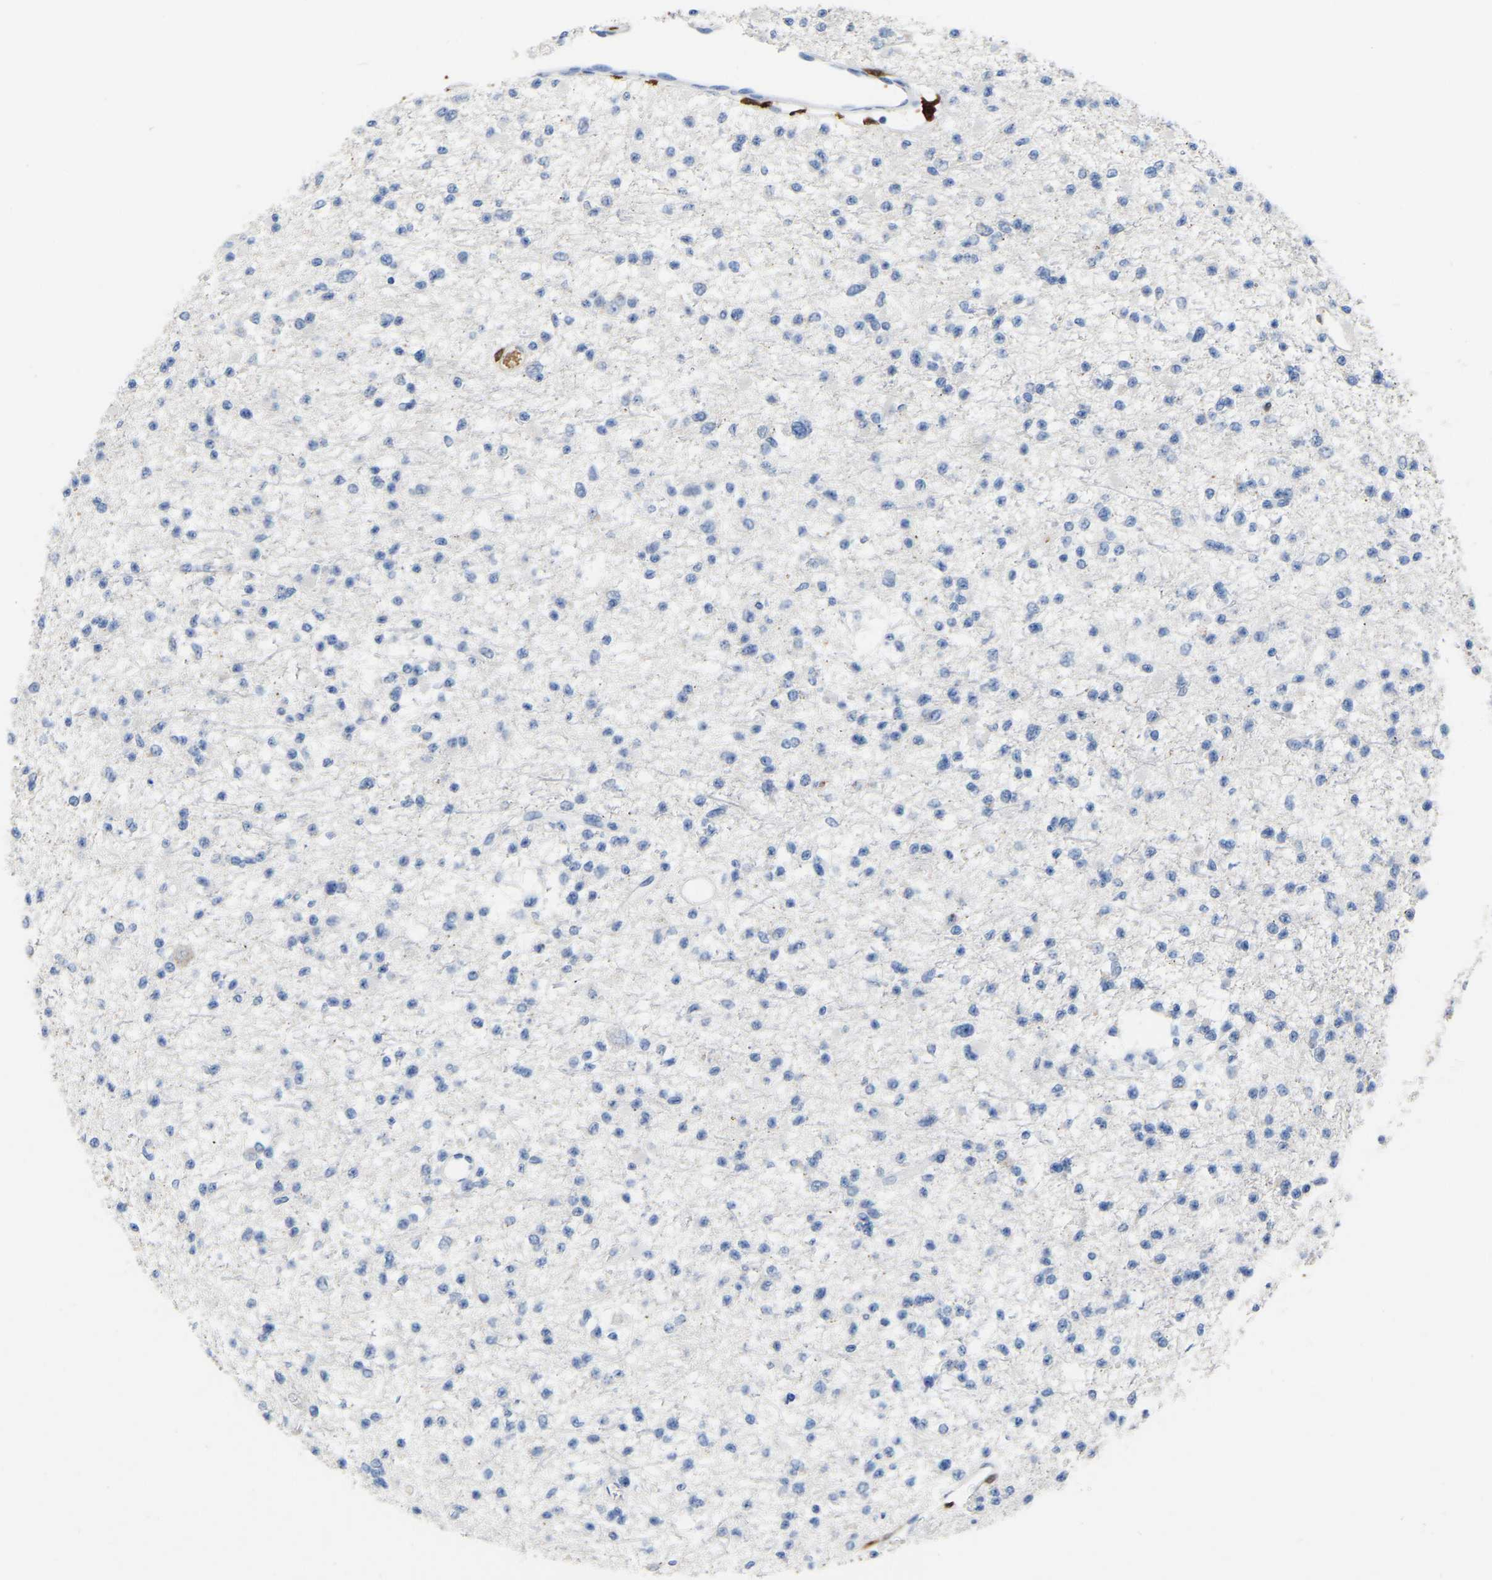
{"staining": {"intensity": "negative", "quantity": "none", "location": "none"}, "tissue": "glioma", "cell_type": "Tumor cells", "image_type": "cancer", "snomed": [{"axis": "morphology", "description": "Glioma, malignant, Low grade"}, {"axis": "topography", "description": "Brain"}], "caption": "There is no significant staining in tumor cells of glioma. The staining was performed using DAB (3,3'-diaminobenzidine) to visualize the protein expression in brown, while the nuclei were stained in blue with hematoxylin (Magnification: 20x).", "gene": "ULBP2", "patient": {"sex": "female", "age": 22}}